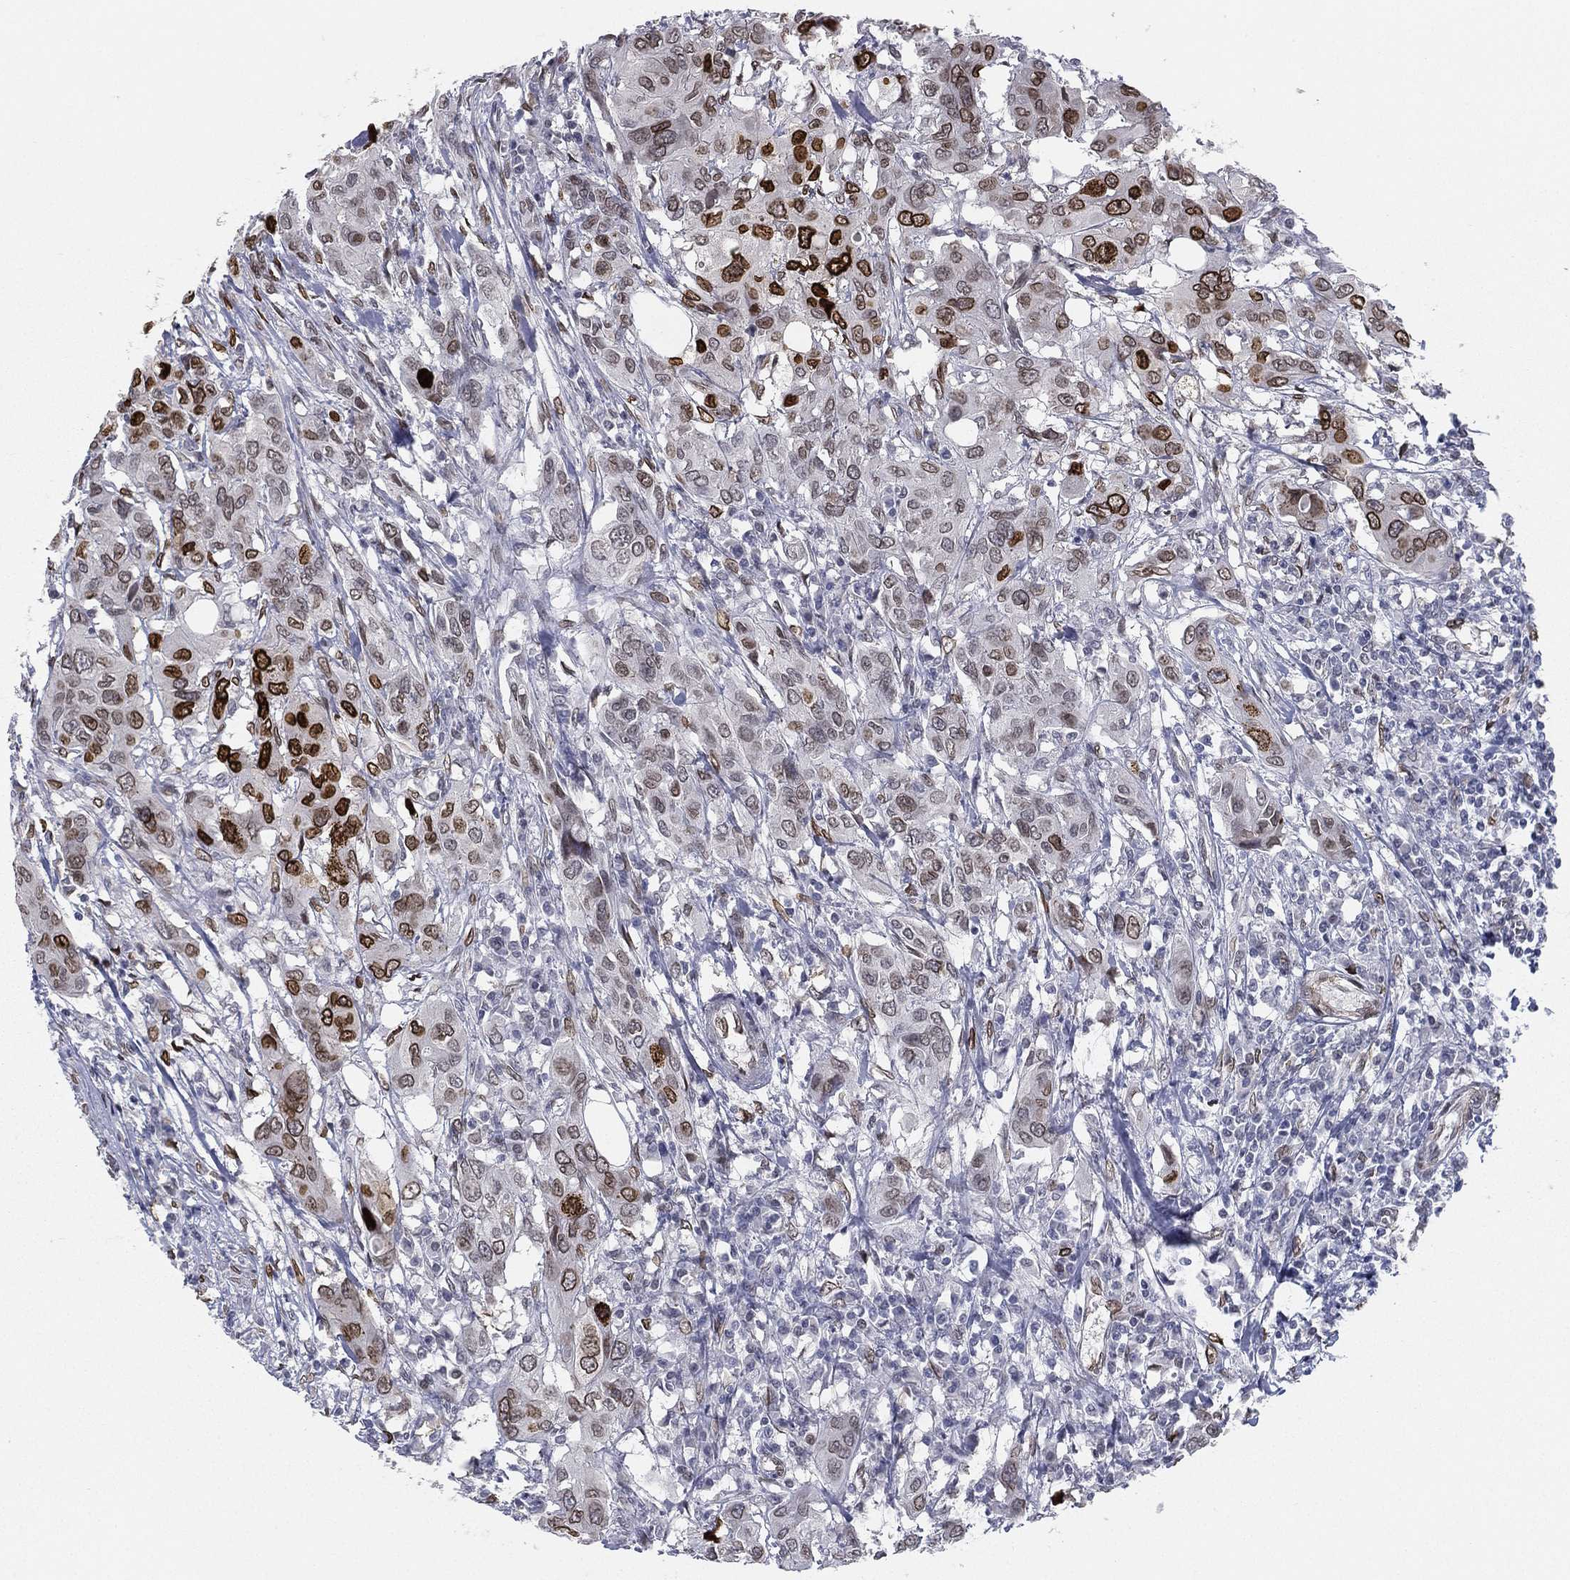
{"staining": {"intensity": "strong", "quantity": "<25%", "location": "nuclear"}, "tissue": "urothelial cancer", "cell_type": "Tumor cells", "image_type": "cancer", "snomed": [{"axis": "morphology", "description": "Urothelial carcinoma, NOS"}, {"axis": "morphology", "description": "Urothelial carcinoma, High grade"}, {"axis": "topography", "description": "Urinary bladder"}], "caption": "Tumor cells reveal medium levels of strong nuclear positivity in approximately <25% of cells in urothelial cancer. (Stains: DAB in brown, nuclei in blue, Microscopy: brightfield microscopy at high magnification).", "gene": "LMNB1", "patient": {"sex": "male", "age": 63}}